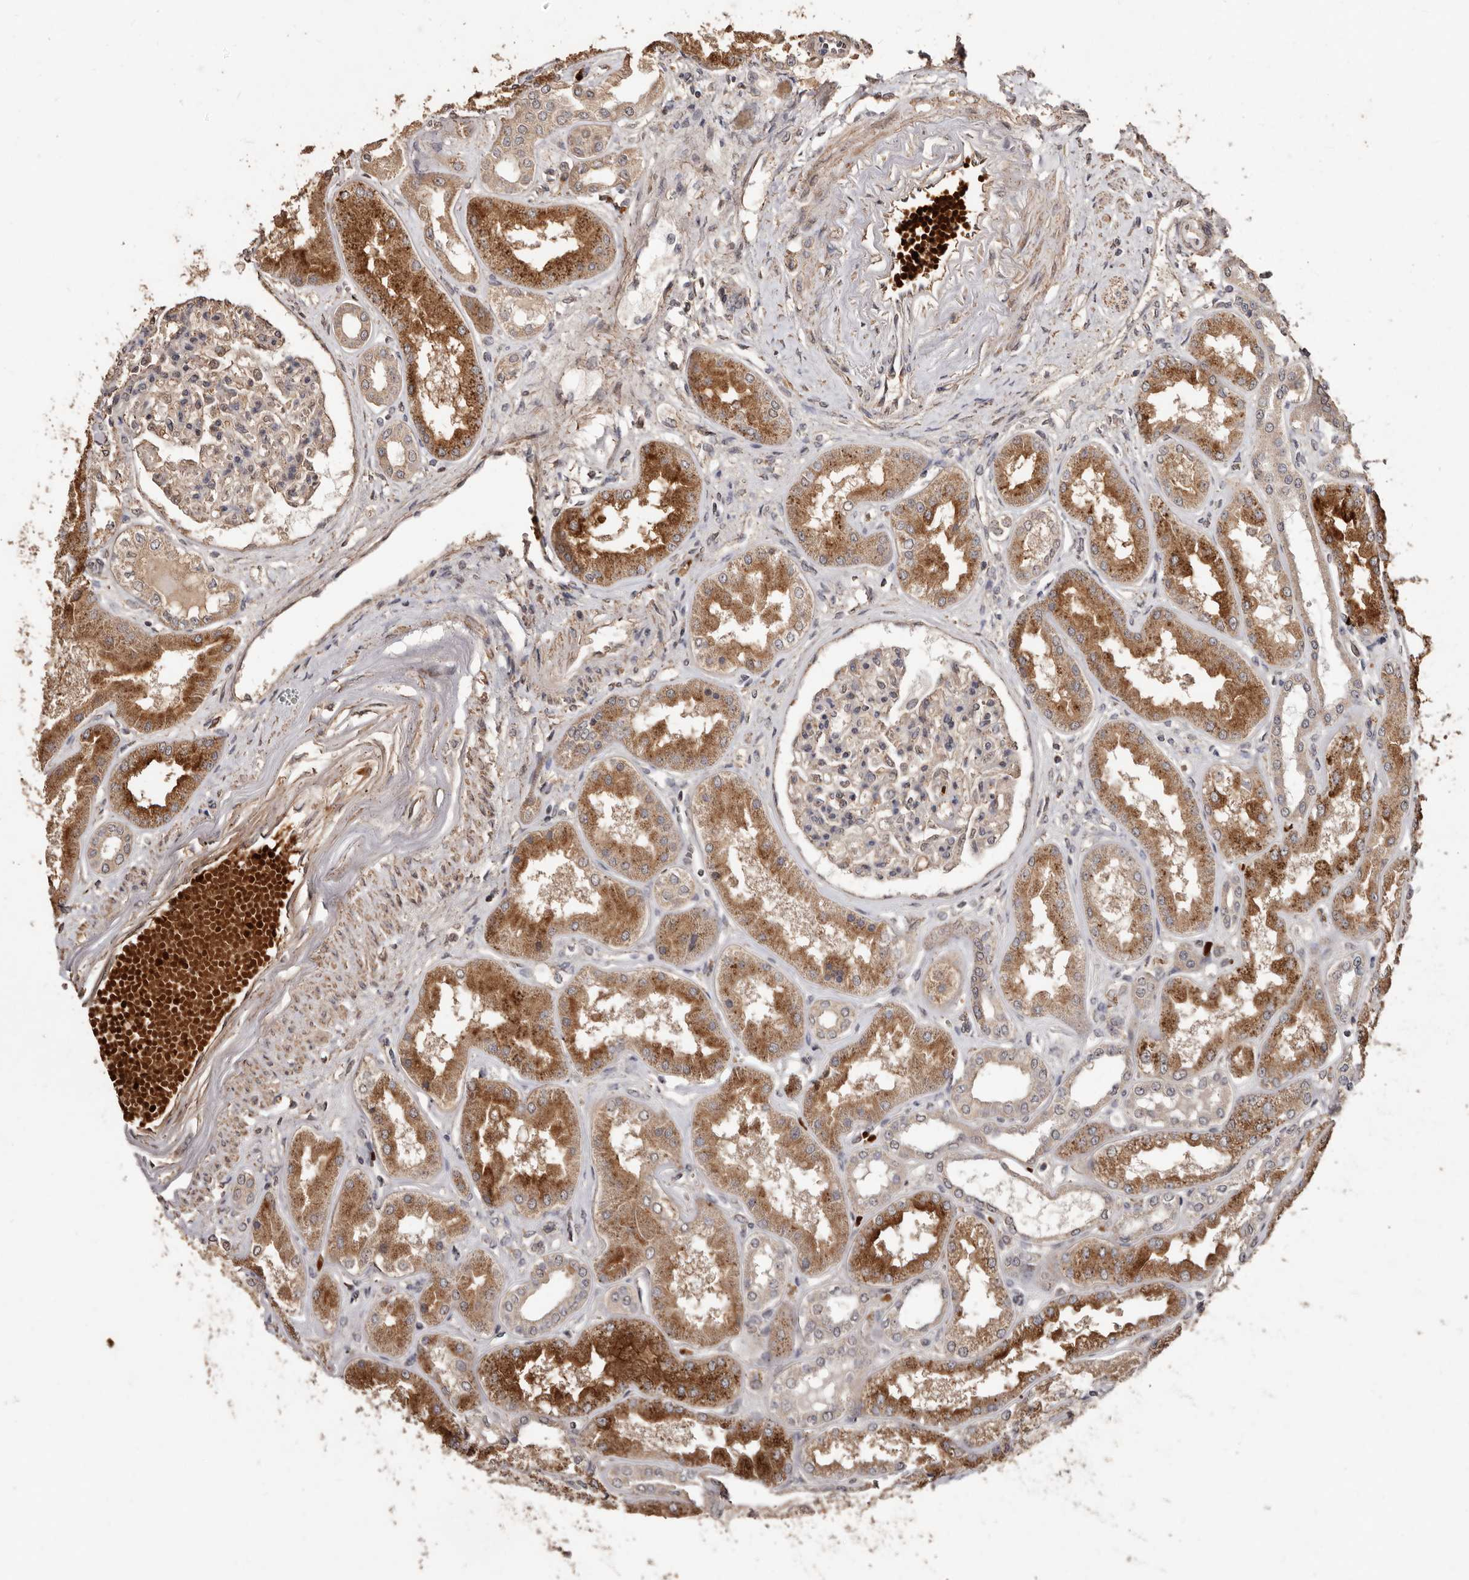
{"staining": {"intensity": "weak", "quantity": "25%-75%", "location": "cytoplasmic/membranous"}, "tissue": "kidney", "cell_type": "Cells in glomeruli", "image_type": "normal", "snomed": [{"axis": "morphology", "description": "Normal tissue, NOS"}, {"axis": "topography", "description": "Kidney"}], "caption": "Cells in glomeruli reveal weak cytoplasmic/membranous staining in about 25%-75% of cells in unremarkable kidney. Using DAB (brown) and hematoxylin (blue) stains, captured at high magnification using brightfield microscopy.", "gene": "GRAMD2A", "patient": {"sex": "female", "age": 56}}